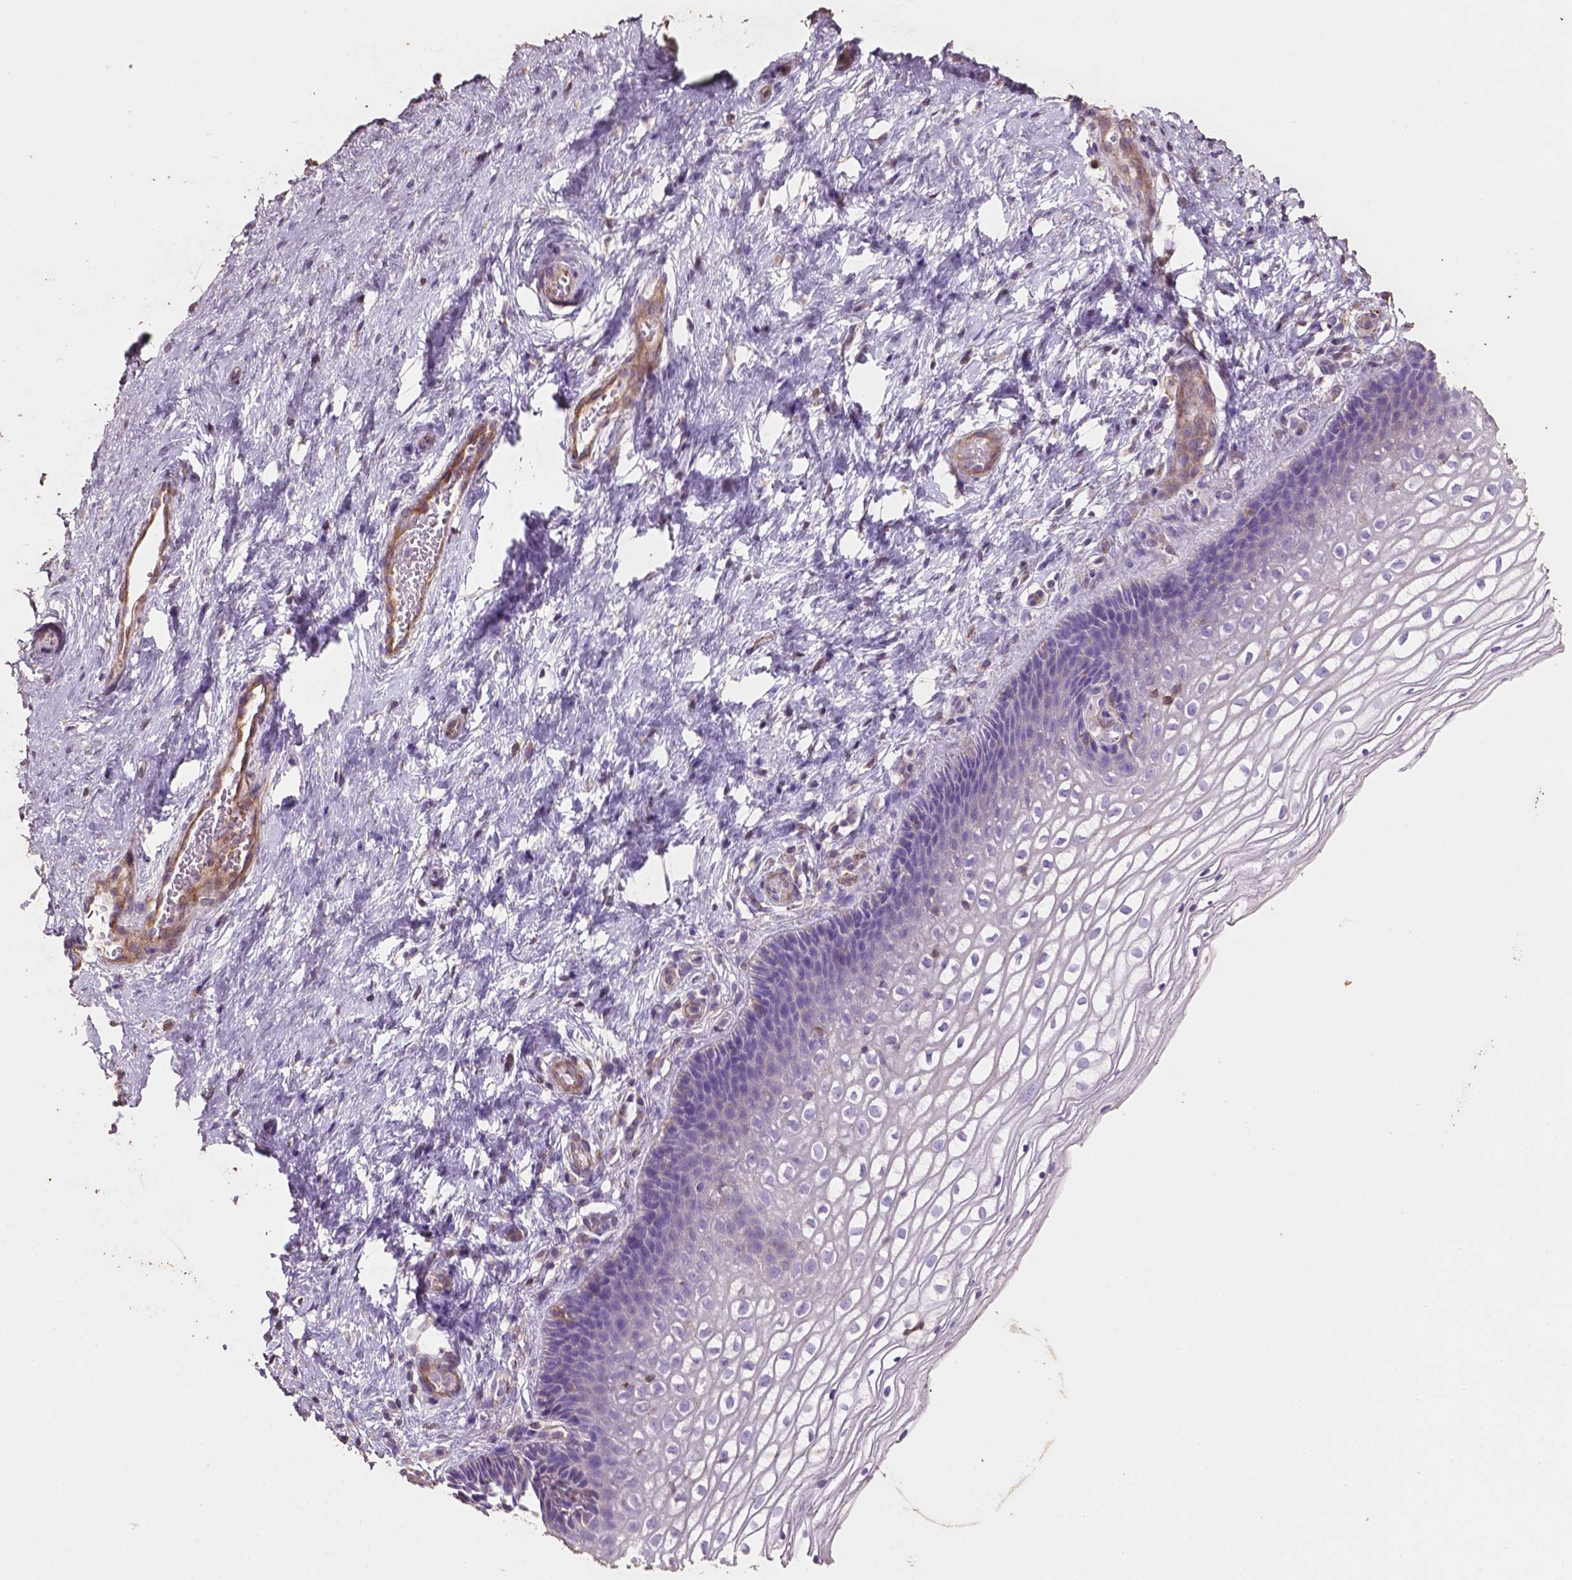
{"staining": {"intensity": "negative", "quantity": "none", "location": "none"}, "tissue": "cervix", "cell_type": "Glandular cells", "image_type": "normal", "snomed": [{"axis": "morphology", "description": "Normal tissue, NOS"}, {"axis": "topography", "description": "Cervix"}], "caption": "Human cervix stained for a protein using immunohistochemistry (IHC) reveals no expression in glandular cells.", "gene": "COMMD4", "patient": {"sex": "female", "age": 34}}